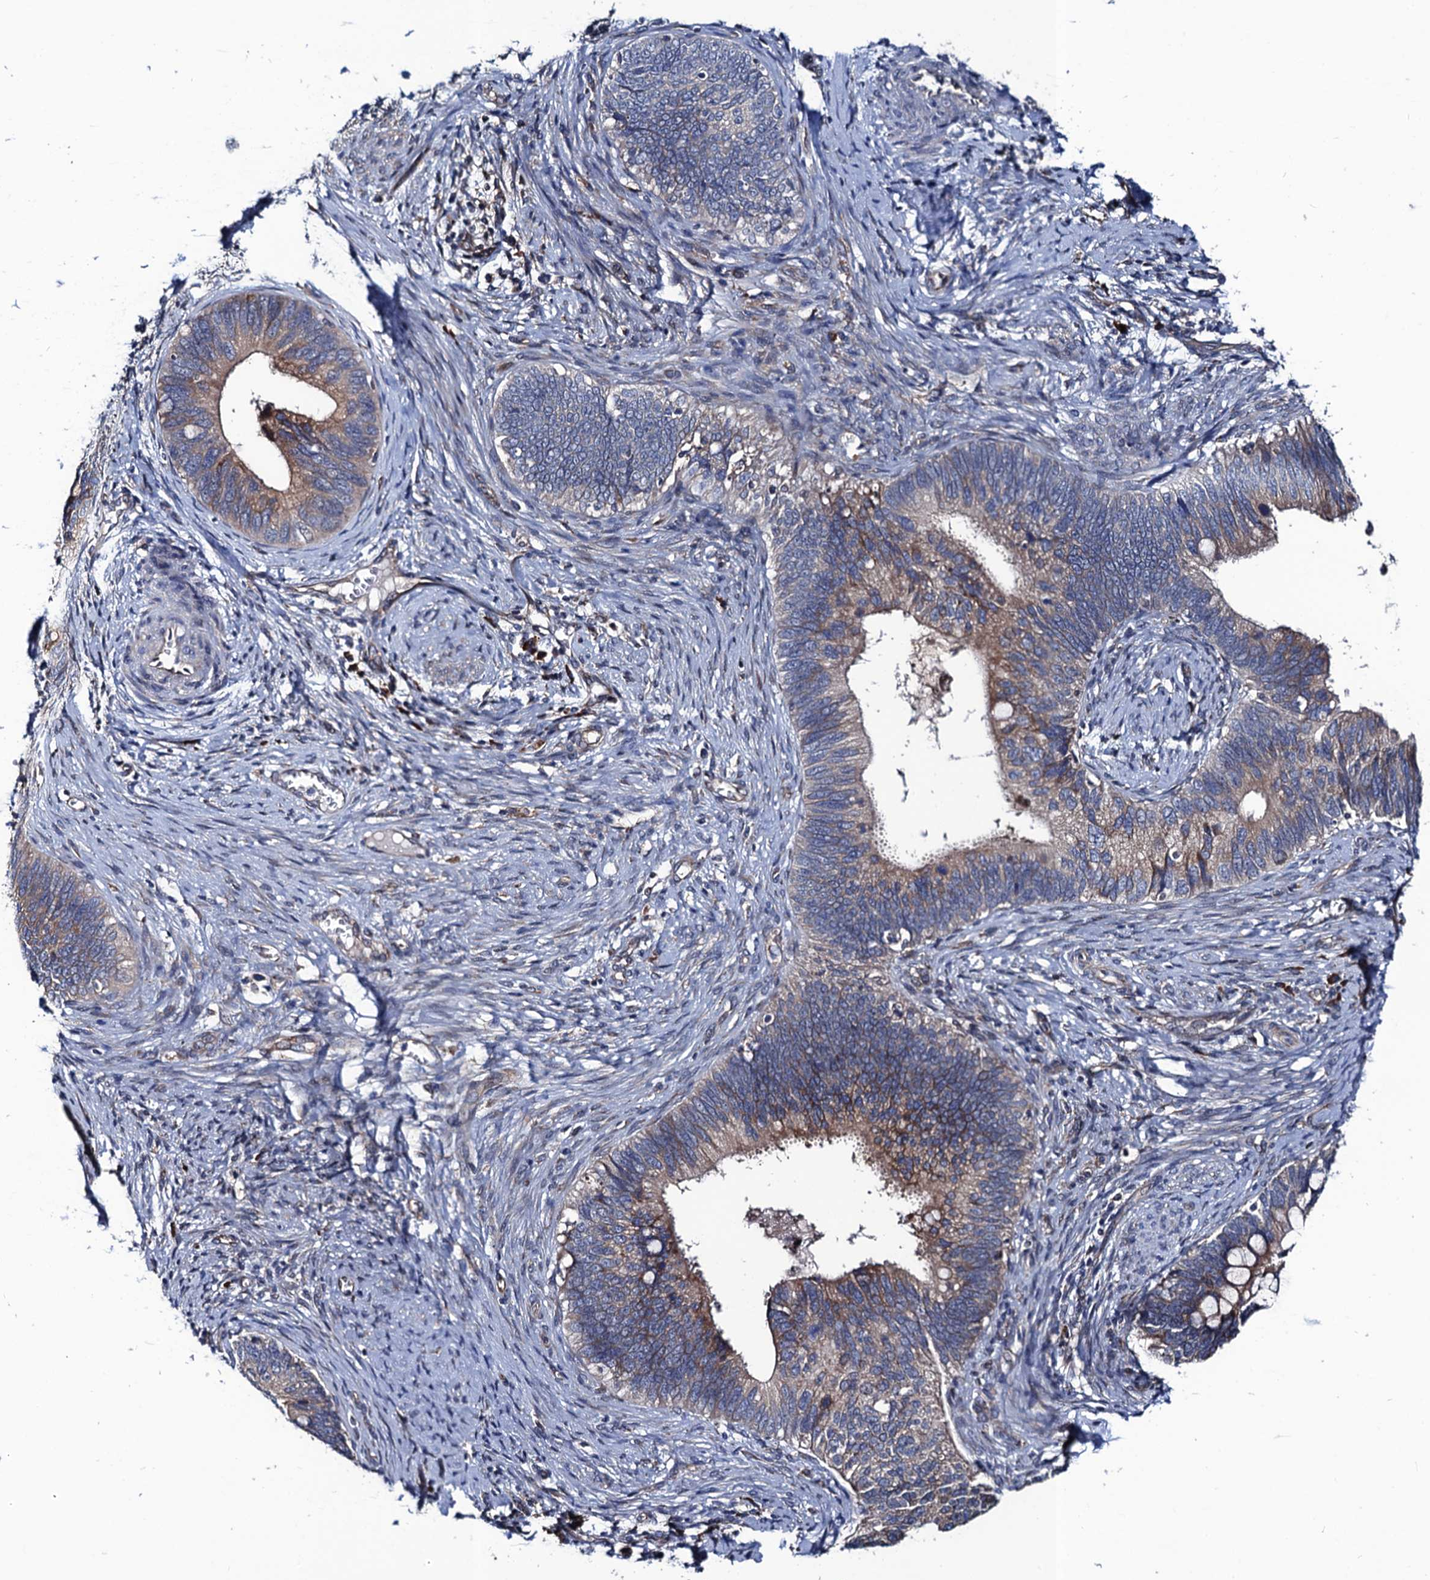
{"staining": {"intensity": "moderate", "quantity": "25%-75%", "location": "cytoplasmic/membranous"}, "tissue": "cervical cancer", "cell_type": "Tumor cells", "image_type": "cancer", "snomed": [{"axis": "morphology", "description": "Adenocarcinoma, NOS"}, {"axis": "topography", "description": "Cervix"}], "caption": "Human adenocarcinoma (cervical) stained for a protein (brown) shows moderate cytoplasmic/membranous positive staining in approximately 25%-75% of tumor cells.", "gene": "PGLS", "patient": {"sex": "female", "age": 42}}